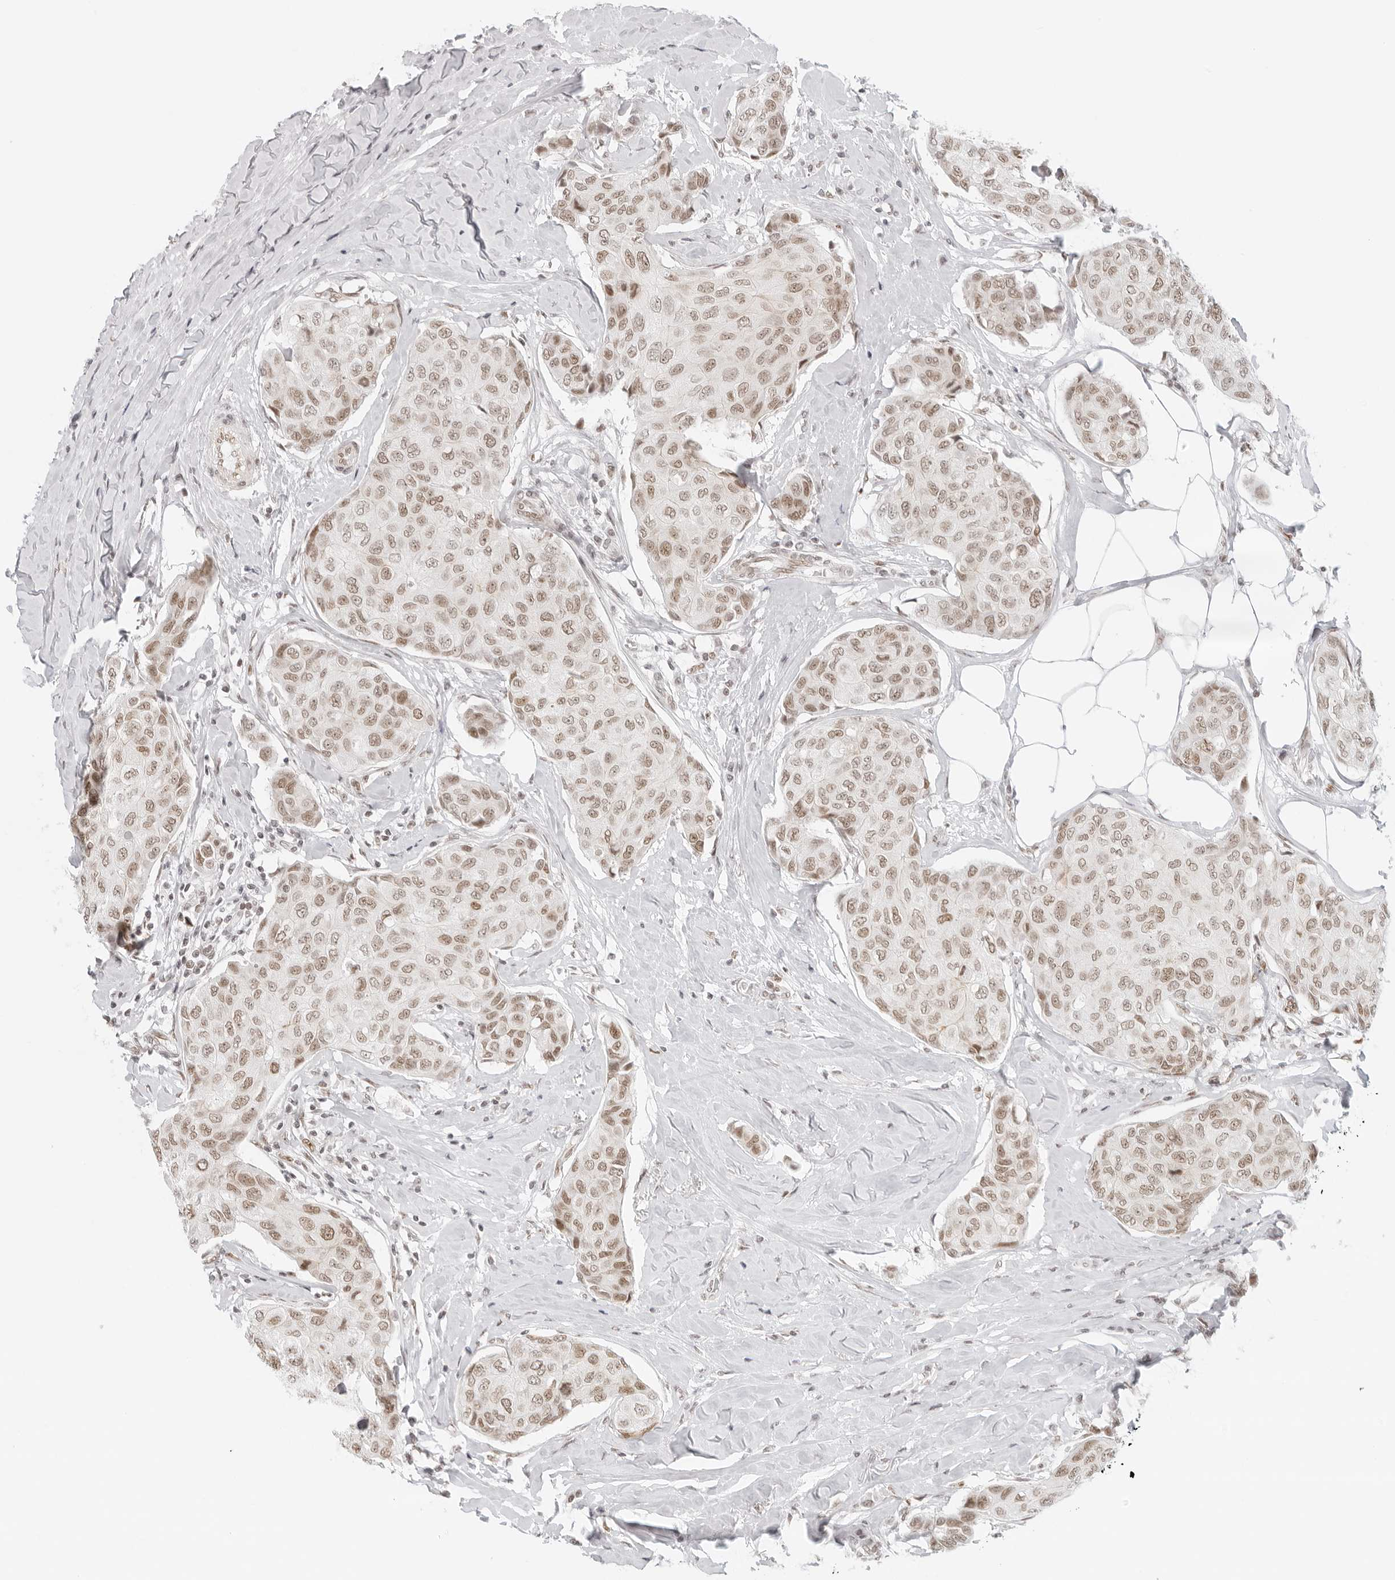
{"staining": {"intensity": "weak", "quantity": ">75%", "location": "nuclear"}, "tissue": "breast cancer", "cell_type": "Tumor cells", "image_type": "cancer", "snomed": [{"axis": "morphology", "description": "Duct carcinoma"}, {"axis": "topography", "description": "Breast"}], "caption": "Tumor cells show low levels of weak nuclear staining in about >75% of cells in invasive ductal carcinoma (breast).", "gene": "RCC1", "patient": {"sex": "female", "age": 80}}